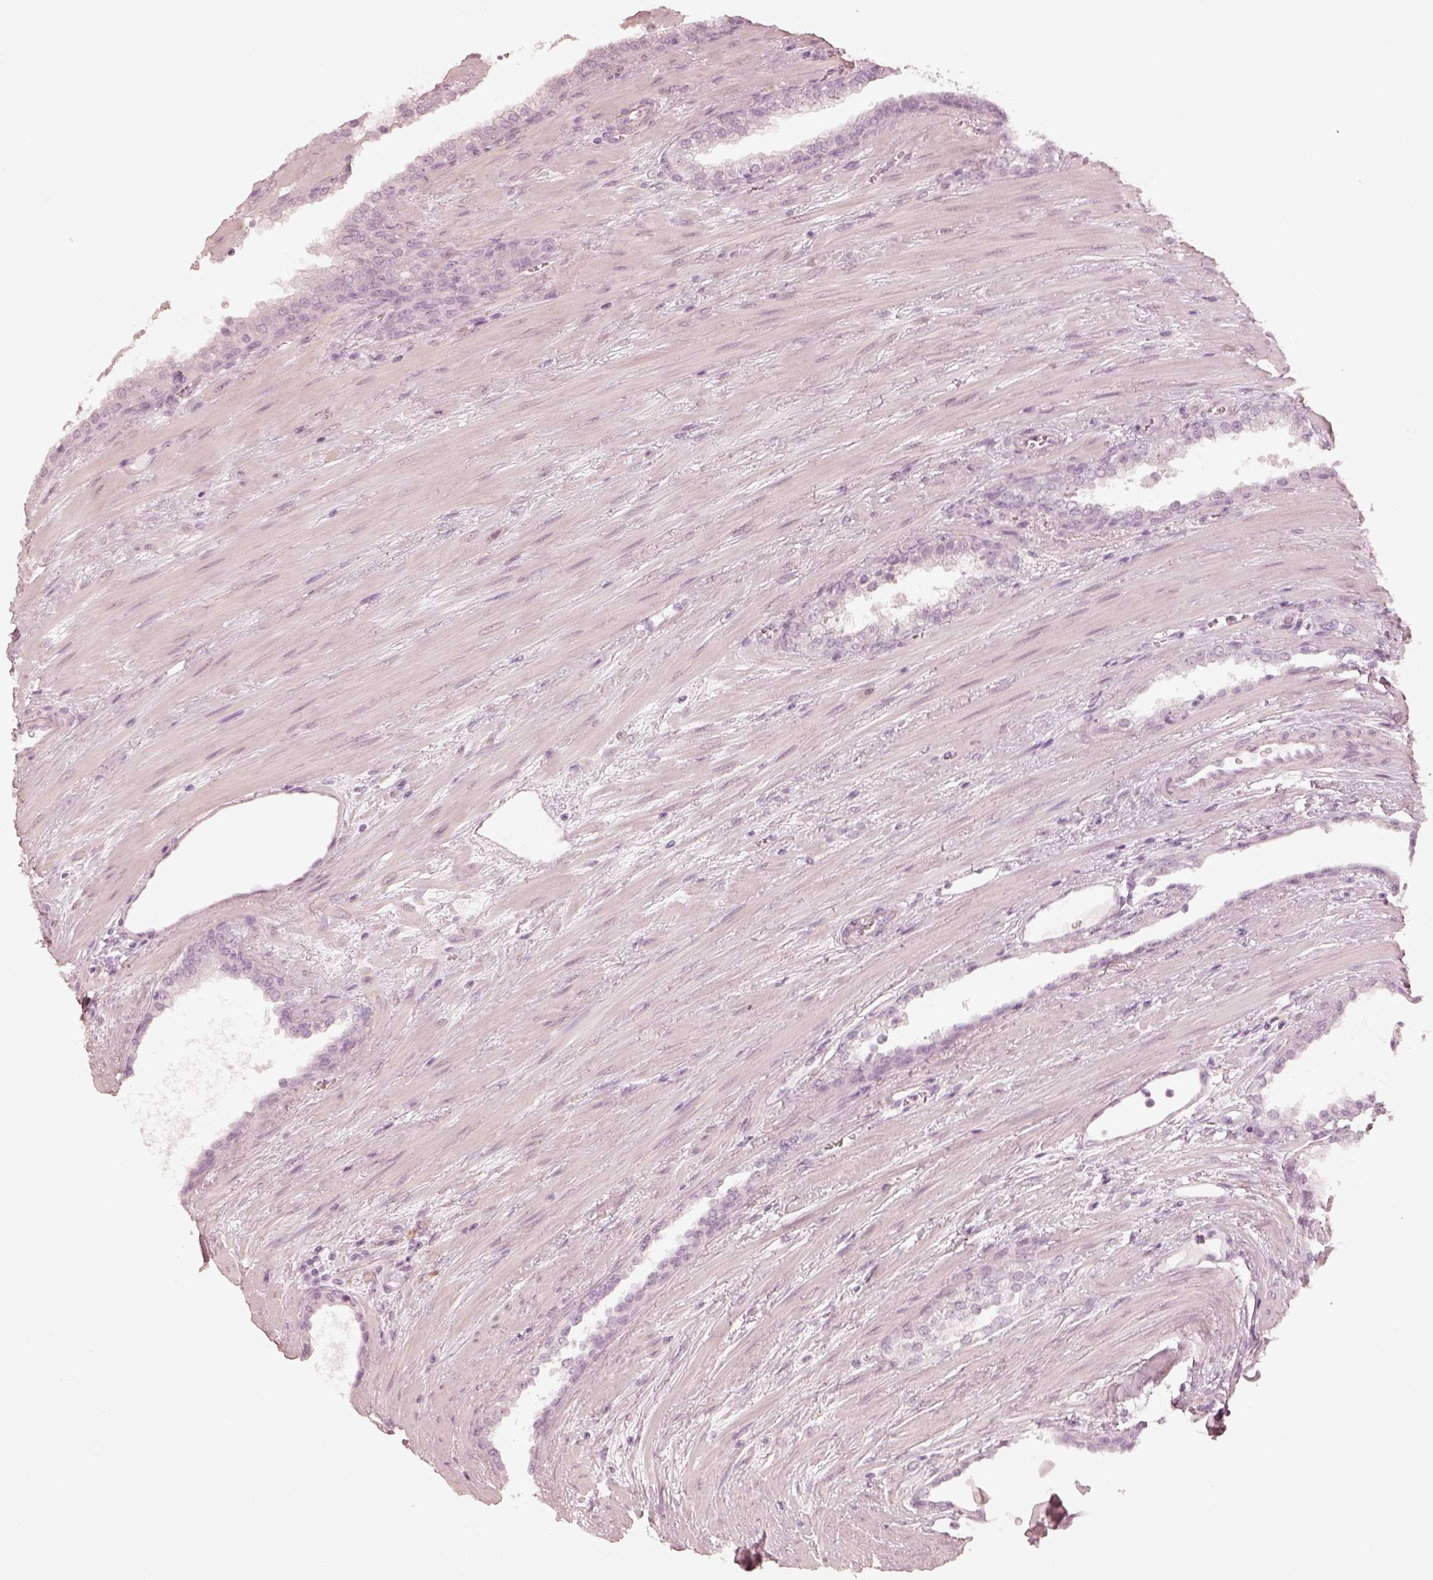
{"staining": {"intensity": "negative", "quantity": "none", "location": "none"}, "tissue": "prostate cancer", "cell_type": "Tumor cells", "image_type": "cancer", "snomed": [{"axis": "morphology", "description": "Adenocarcinoma, NOS"}, {"axis": "topography", "description": "Prostate"}], "caption": "A micrograph of prostate cancer stained for a protein shows no brown staining in tumor cells. (DAB IHC with hematoxylin counter stain).", "gene": "CALR3", "patient": {"sex": "male", "age": 67}}